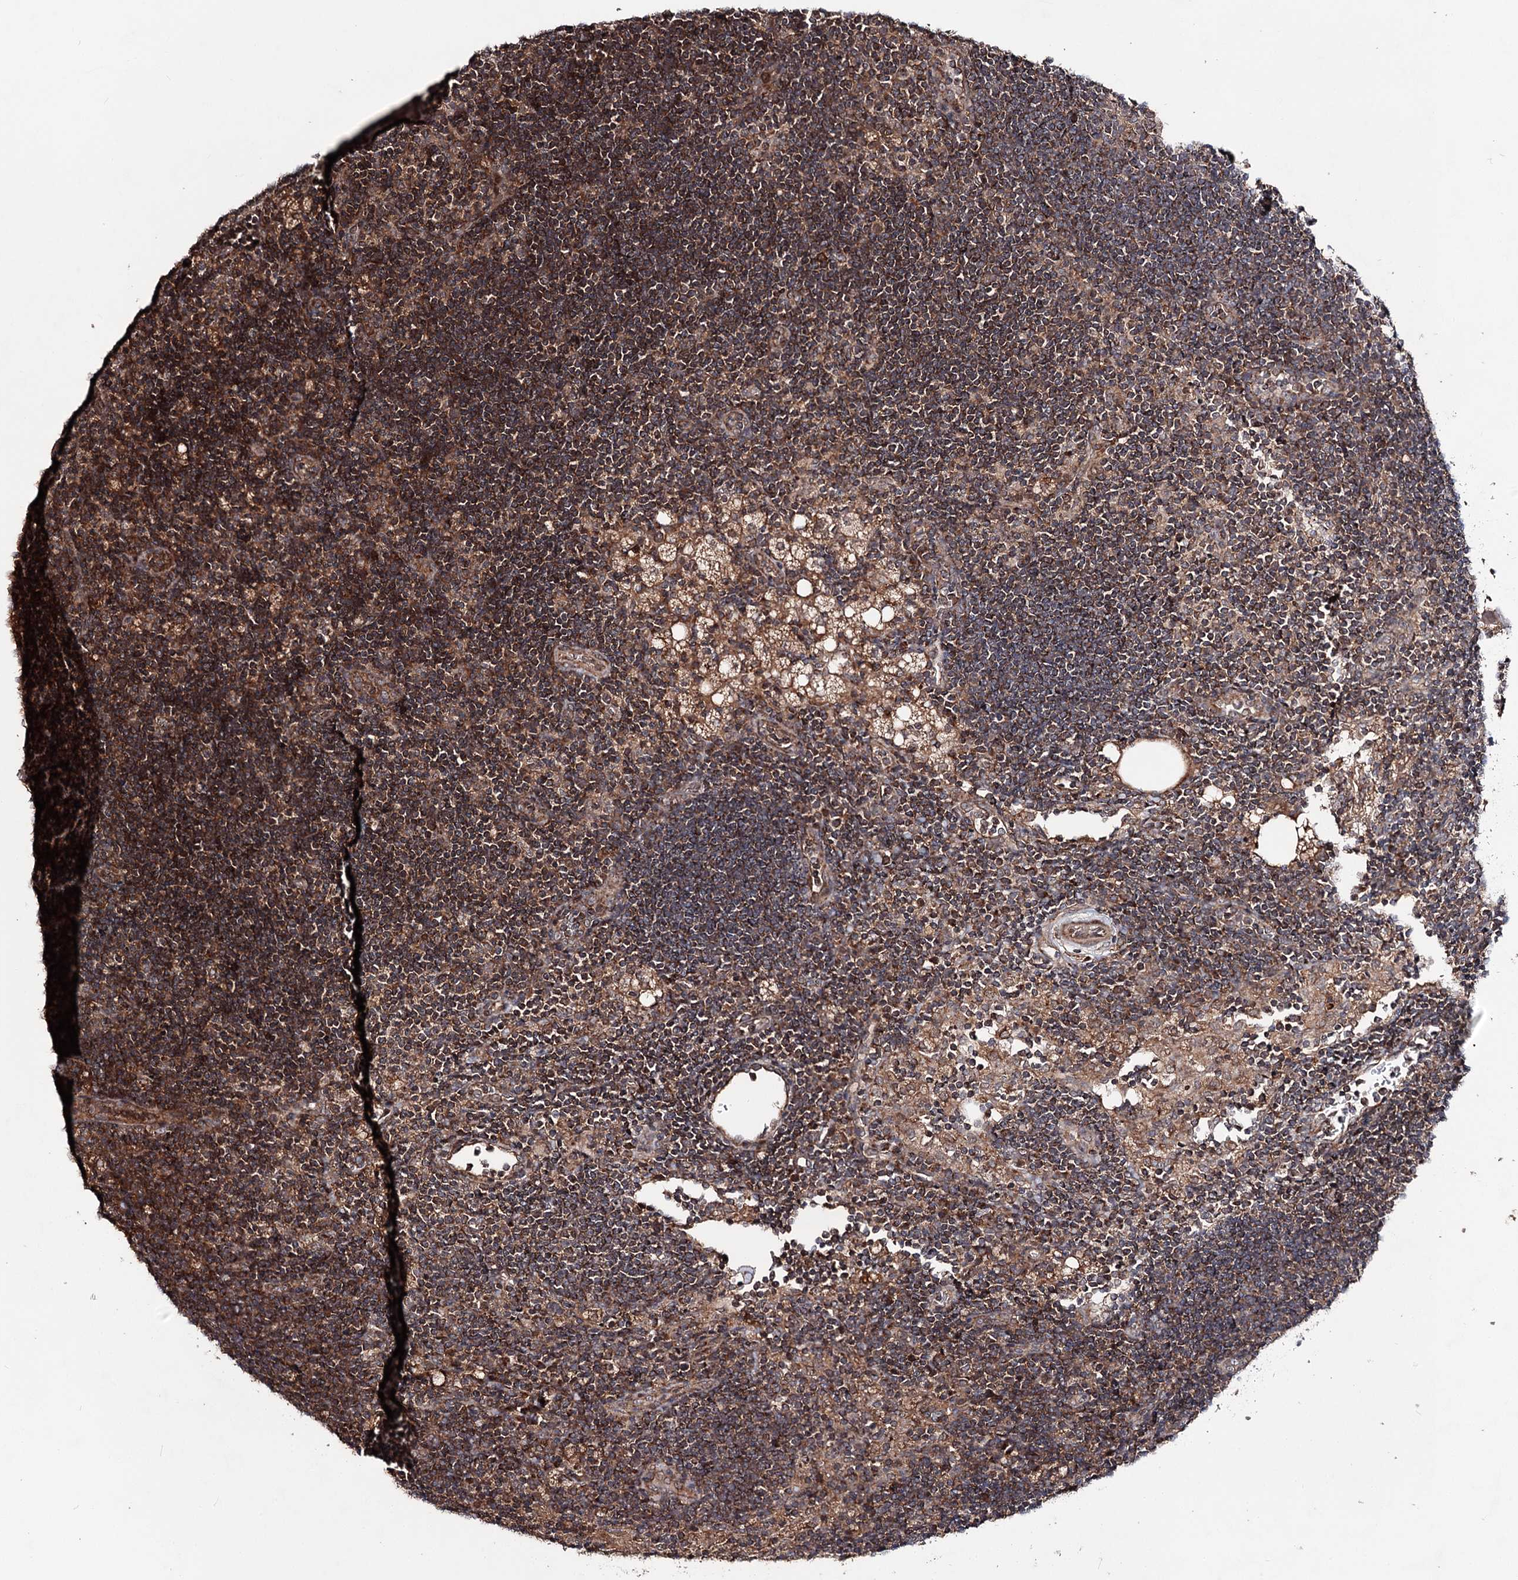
{"staining": {"intensity": "weak", "quantity": "<25%", "location": "cytoplasmic/membranous"}, "tissue": "lymph node", "cell_type": "Germinal center cells", "image_type": "normal", "snomed": [{"axis": "morphology", "description": "Normal tissue, NOS"}, {"axis": "topography", "description": "Lymph node"}], "caption": "A high-resolution image shows IHC staining of benign lymph node, which displays no significant expression in germinal center cells. (DAB immunohistochemistry with hematoxylin counter stain).", "gene": "MINDY3", "patient": {"sex": "male", "age": 24}}